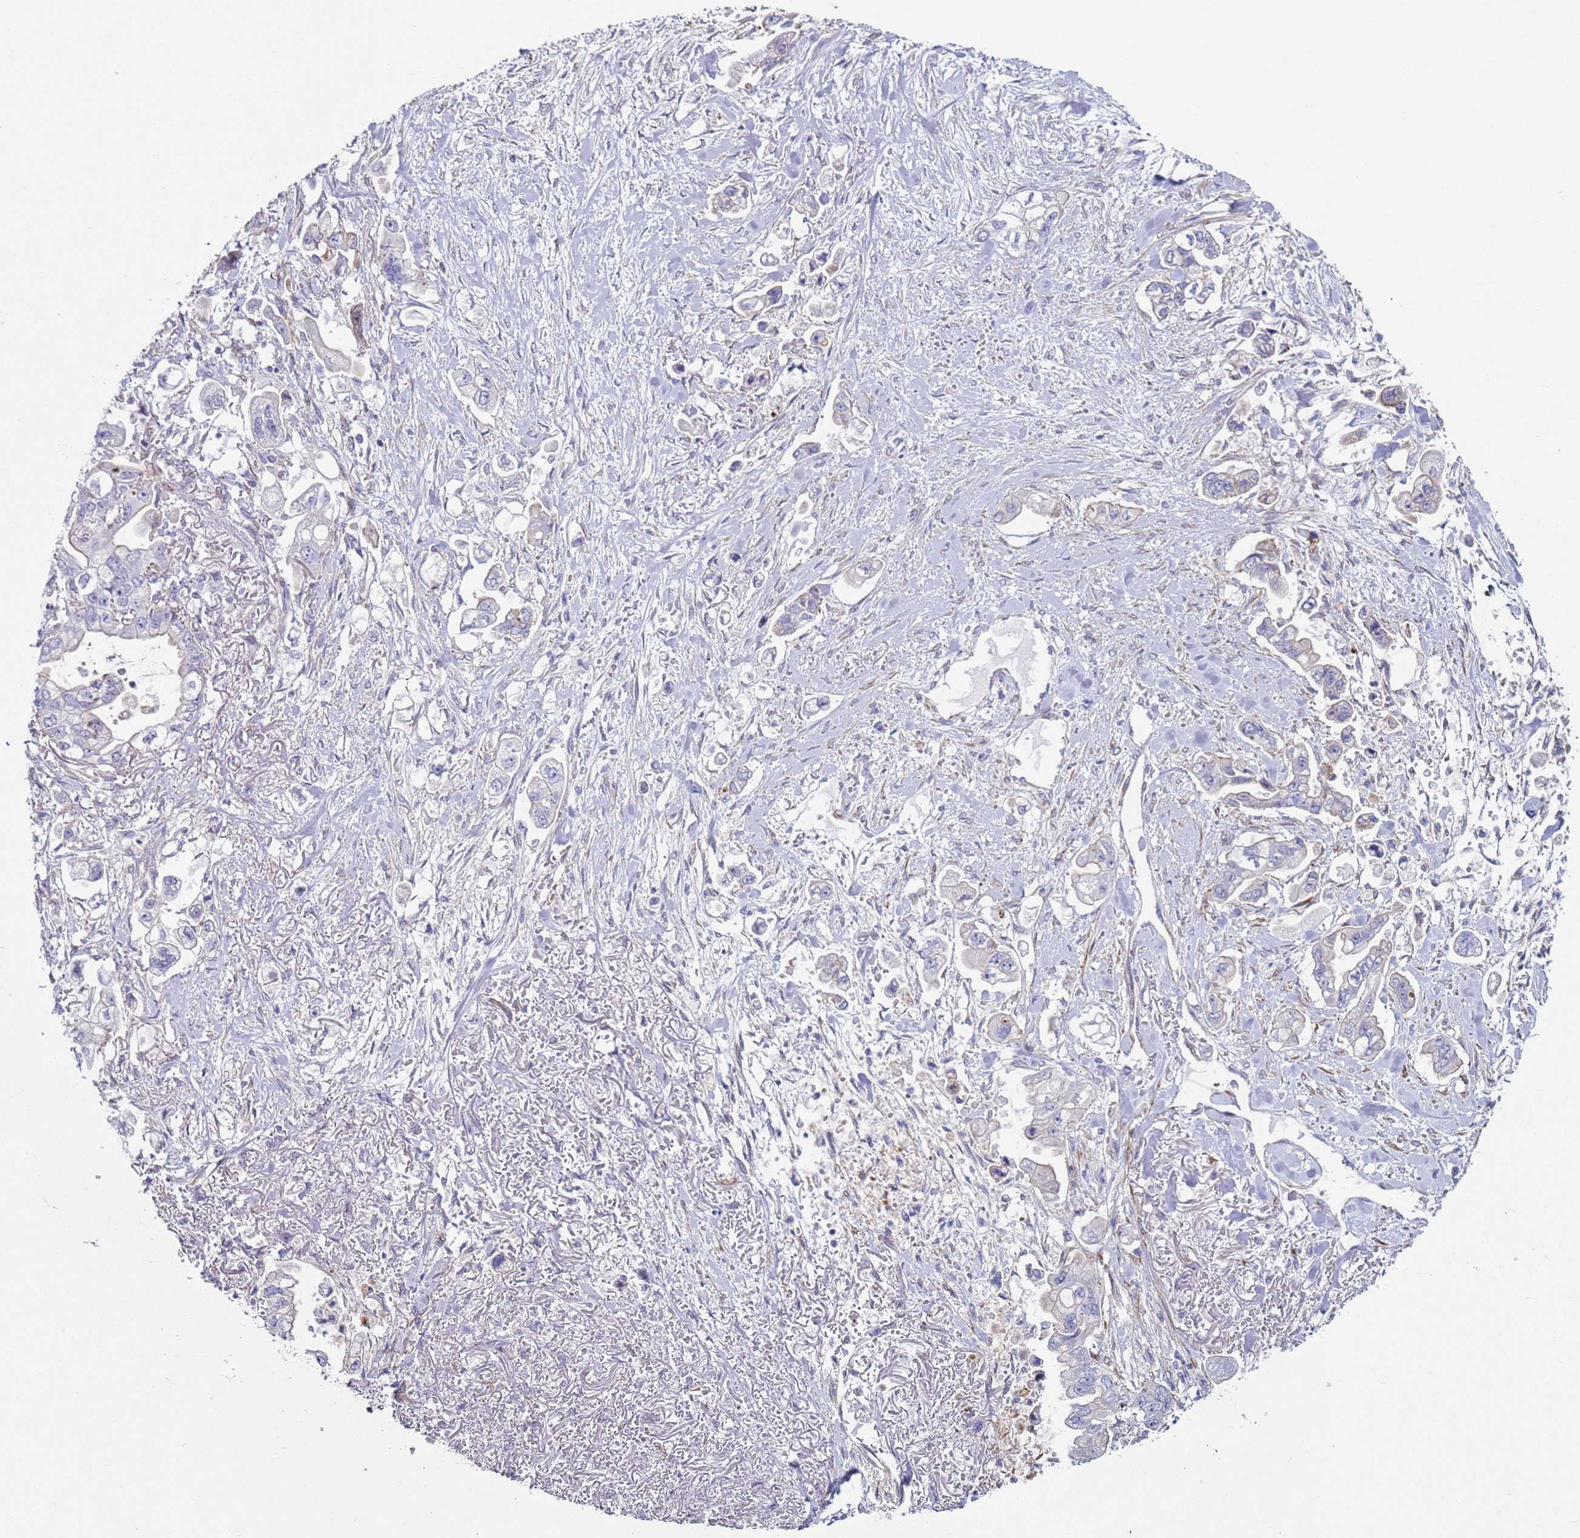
{"staining": {"intensity": "negative", "quantity": "none", "location": "none"}, "tissue": "stomach cancer", "cell_type": "Tumor cells", "image_type": "cancer", "snomed": [{"axis": "morphology", "description": "Adenocarcinoma, NOS"}, {"axis": "topography", "description": "Stomach"}], "caption": "Adenocarcinoma (stomach) stained for a protein using IHC exhibits no positivity tumor cells.", "gene": "HEATR1", "patient": {"sex": "male", "age": 62}}